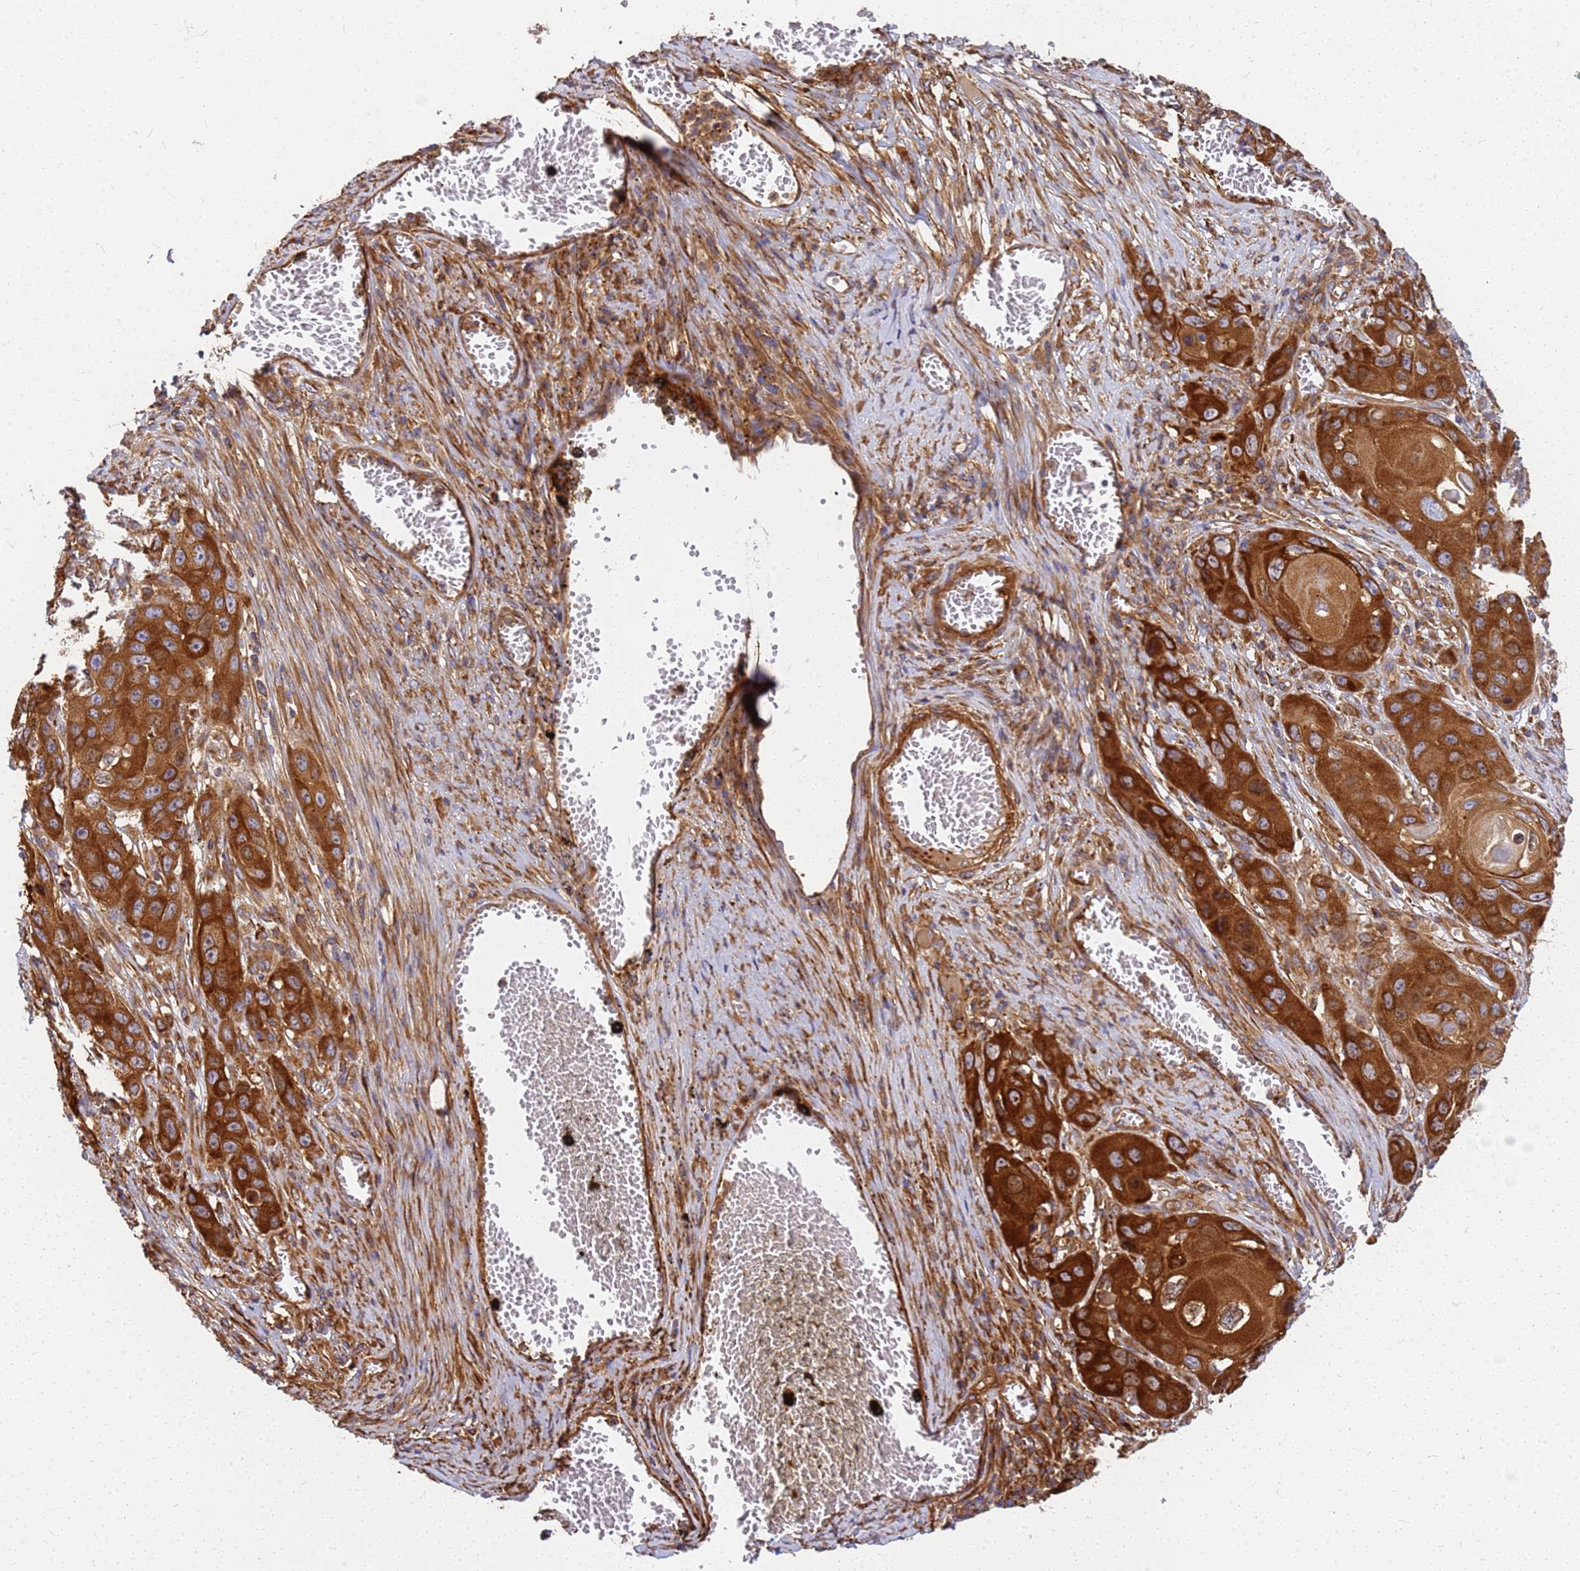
{"staining": {"intensity": "strong", "quantity": ">75%", "location": "cytoplasmic/membranous"}, "tissue": "skin cancer", "cell_type": "Tumor cells", "image_type": "cancer", "snomed": [{"axis": "morphology", "description": "Squamous cell carcinoma, NOS"}, {"axis": "topography", "description": "Skin"}], "caption": "A high amount of strong cytoplasmic/membranous staining is present in about >75% of tumor cells in squamous cell carcinoma (skin) tissue.", "gene": "C2CD5", "patient": {"sex": "male", "age": 55}}